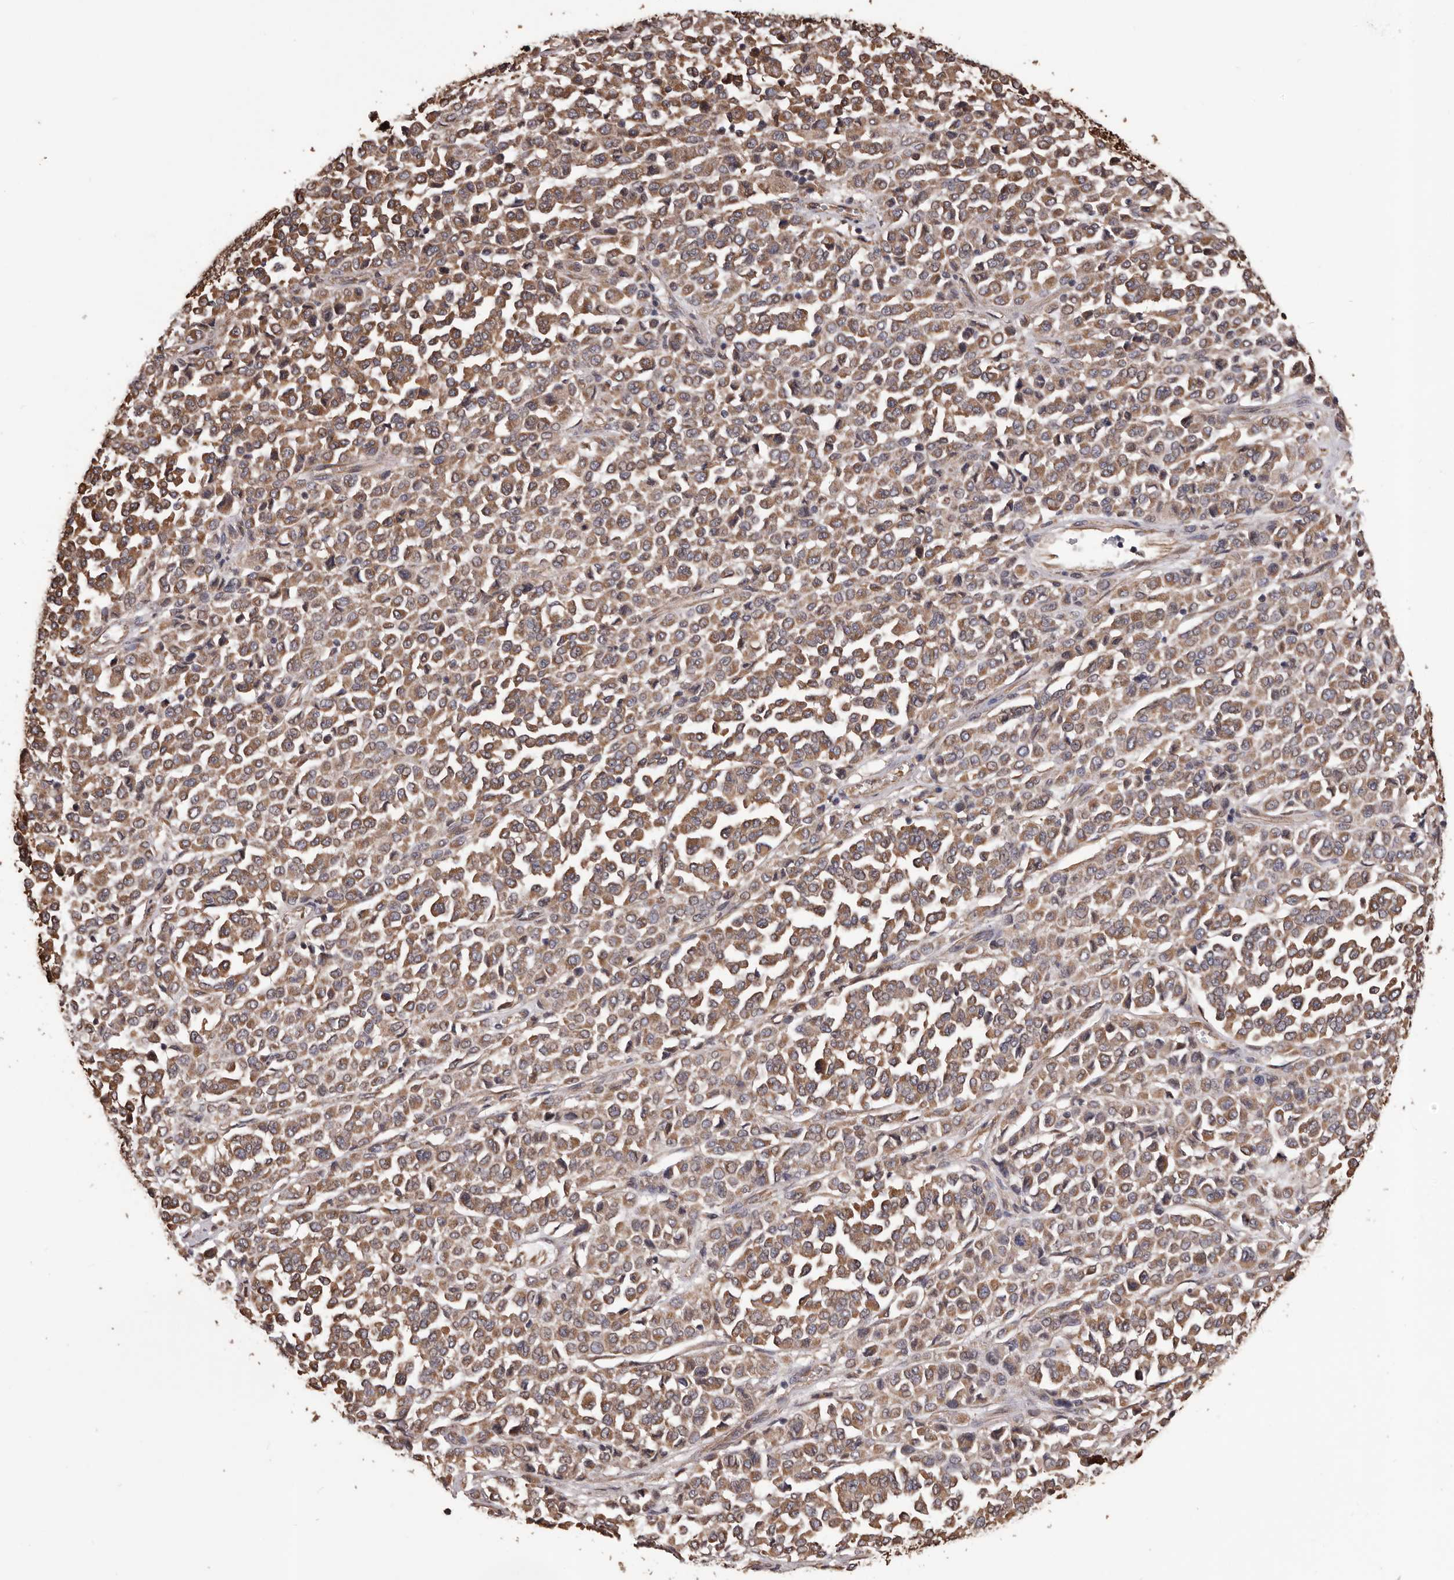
{"staining": {"intensity": "moderate", "quantity": ">75%", "location": "cytoplasmic/membranous"}, "tissue": "melanoma", "cell_type": "Tumor cells", "image_type": "cancer", "snomed": [{"axis": "morphology", "description": "Malignant melanoma, Metastatic site"}, {"axis": "topography", "description": "Pancreas"}], "caption": "Malignant melanoma (metastatic site) stained for a protein exhibits moderate cytoplasmic/membranous positivity in tumor cells.", "gene": "CEP104", "patient": {"sex": "female", "age": 30}}